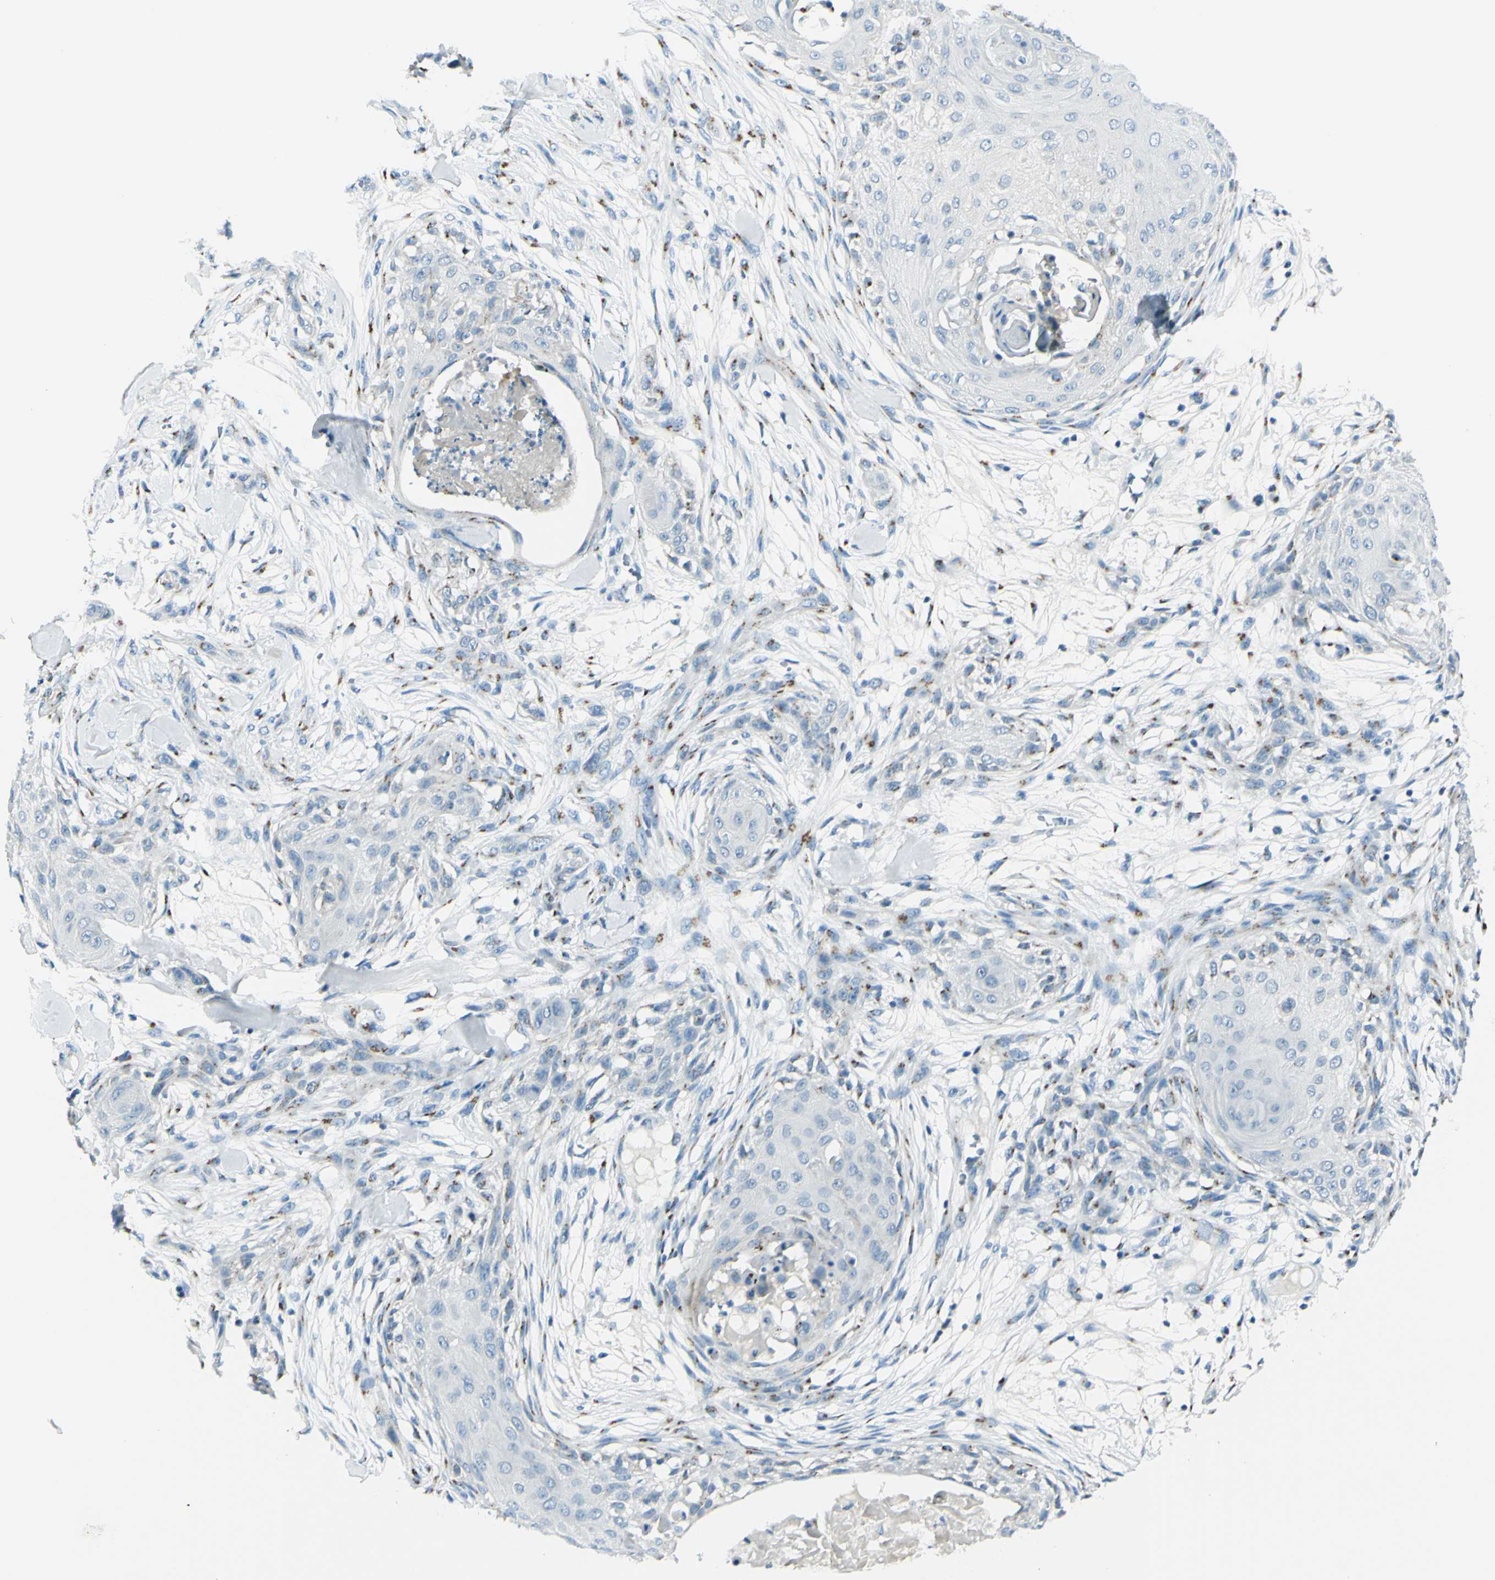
{"staining": {"intensity": "negative", "quantity": "none", "location": "none"}, "tissue": "skin cancer", "cell_type": "Tumor cells", "image_type": "cancer", "snomed": [{"axis": "morphology", "description": "Squamous cell carcinoma, NOS"}, {"axis": "topography", "description": "Skin"}], "caption": "Immunohistochemical staining of human skin cancer (squamous cell carcinoma) reveals no significant positivity in tumor cells. (DAB (3,3'-diaminobenzidine) immunohistochemistry (IHC) visualized using brightfield microscopy, high magnification).", "gene": "B4GALT1", "patient": {"sex": "female", "age": 59}}